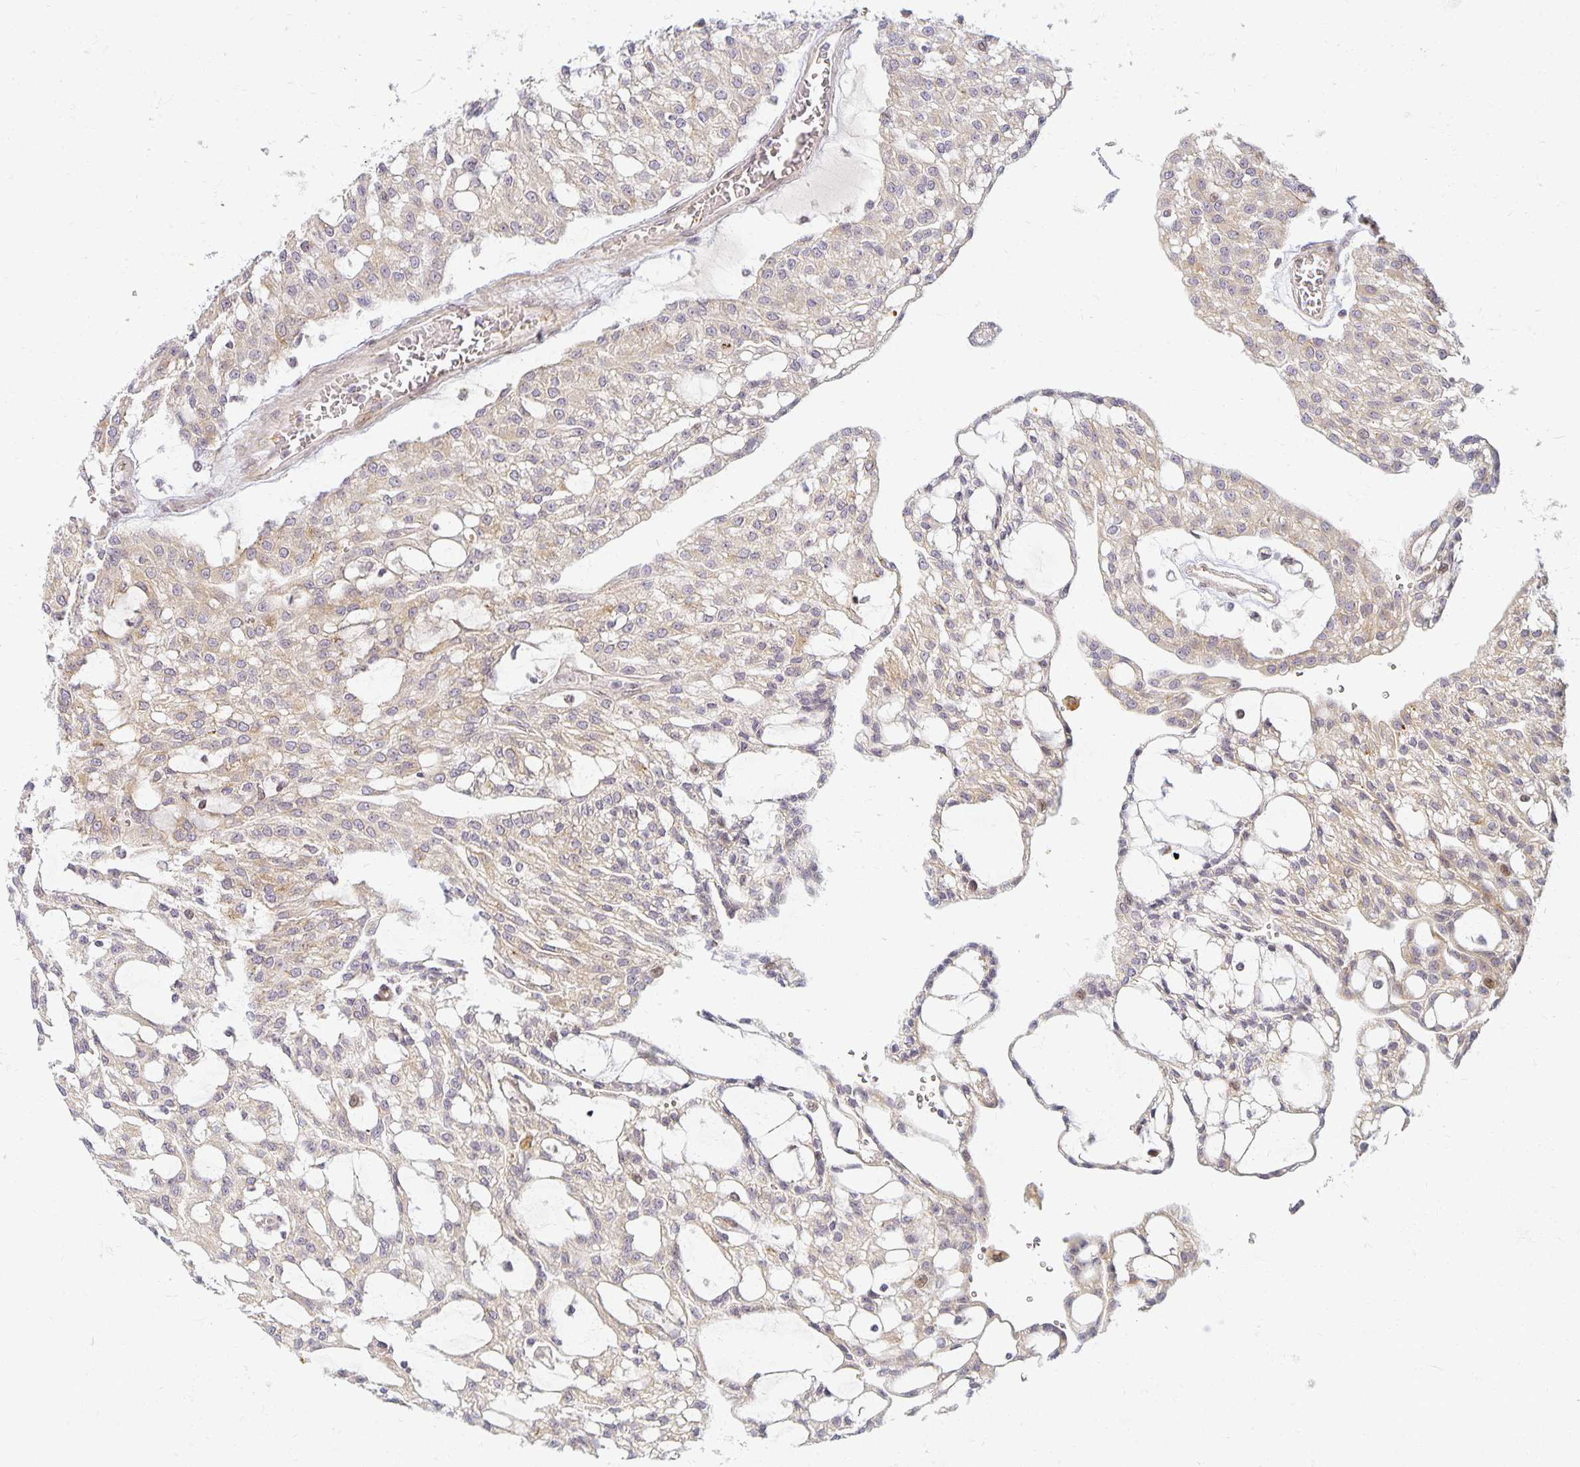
{"staining": {"intensity": "weak", "quantity": "<25%", "location": "cytoplasmic/membranous"}, "tissue": "renal cancer", "cell_type": "Tumor cells", "image_type": "cancer", "snomed": [{"axis": "morphology", "description": "Adenocarcinoma, NOS"}, {"axis": "topography", "description": "Kidney"}], "caption": "Protein analysis of renal cancer reveals no significant positivity in tumor cells.", "gene": "EHF", "patient": {"sex": "male", "age": 63}}